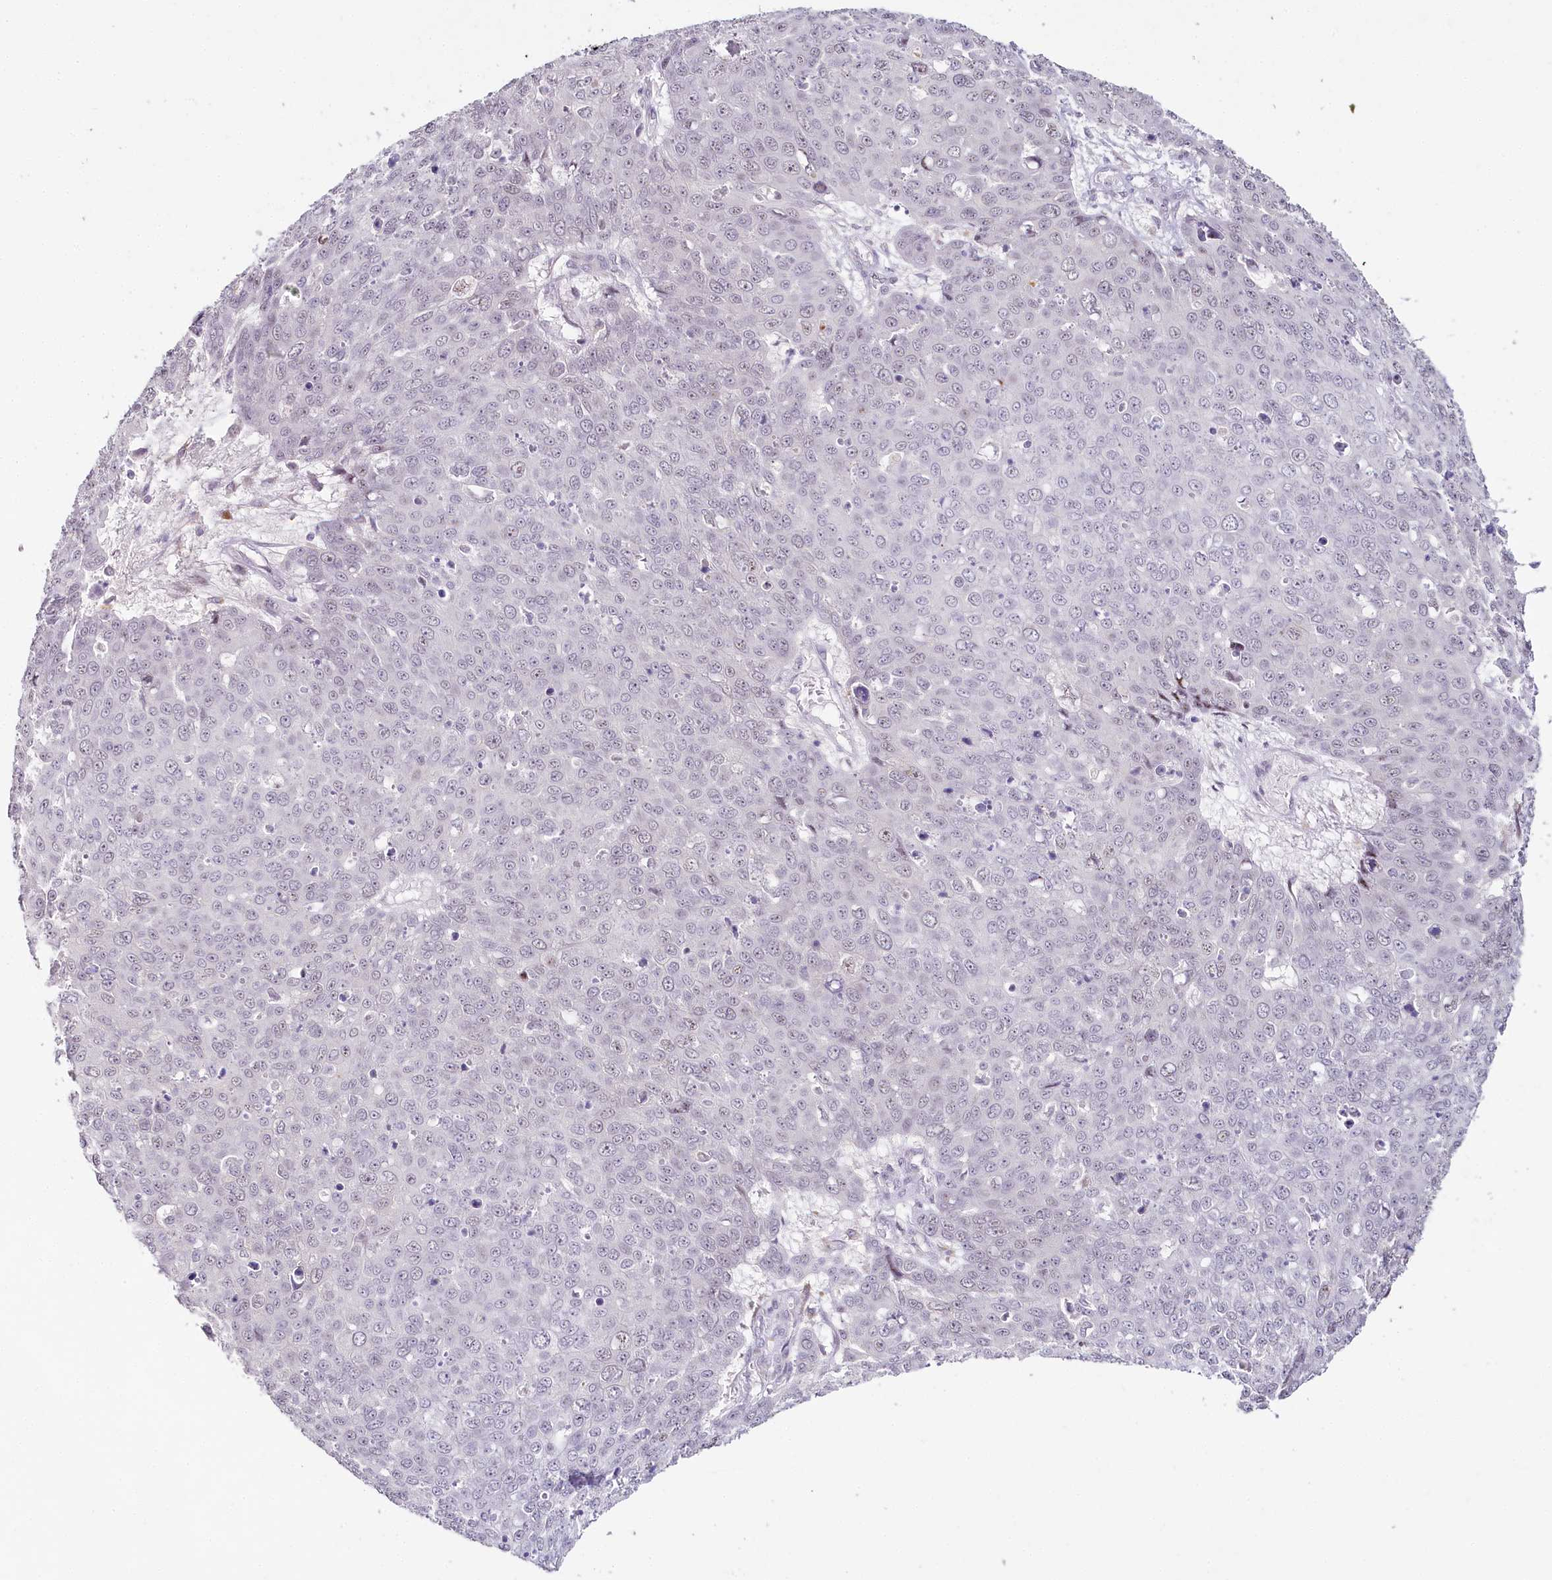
{"staining": {"intensity": "negative", "quantity": "none", "location": "none"}, "tissue": "skin cancer", "cell_type": "Tumor cells", "image_type": "cancer", "snomed": [{"axis": "morphology", "description": "Squamous cell carcinoma, NOS"}, {"axis": "topography", "description": "Skin"}], "caption": "Skin cancer was stained to show a protein in brown. There is no significant expression in tumor cells.", "gene": "HPD", "patient": {"sex": "male", "age": 71}}